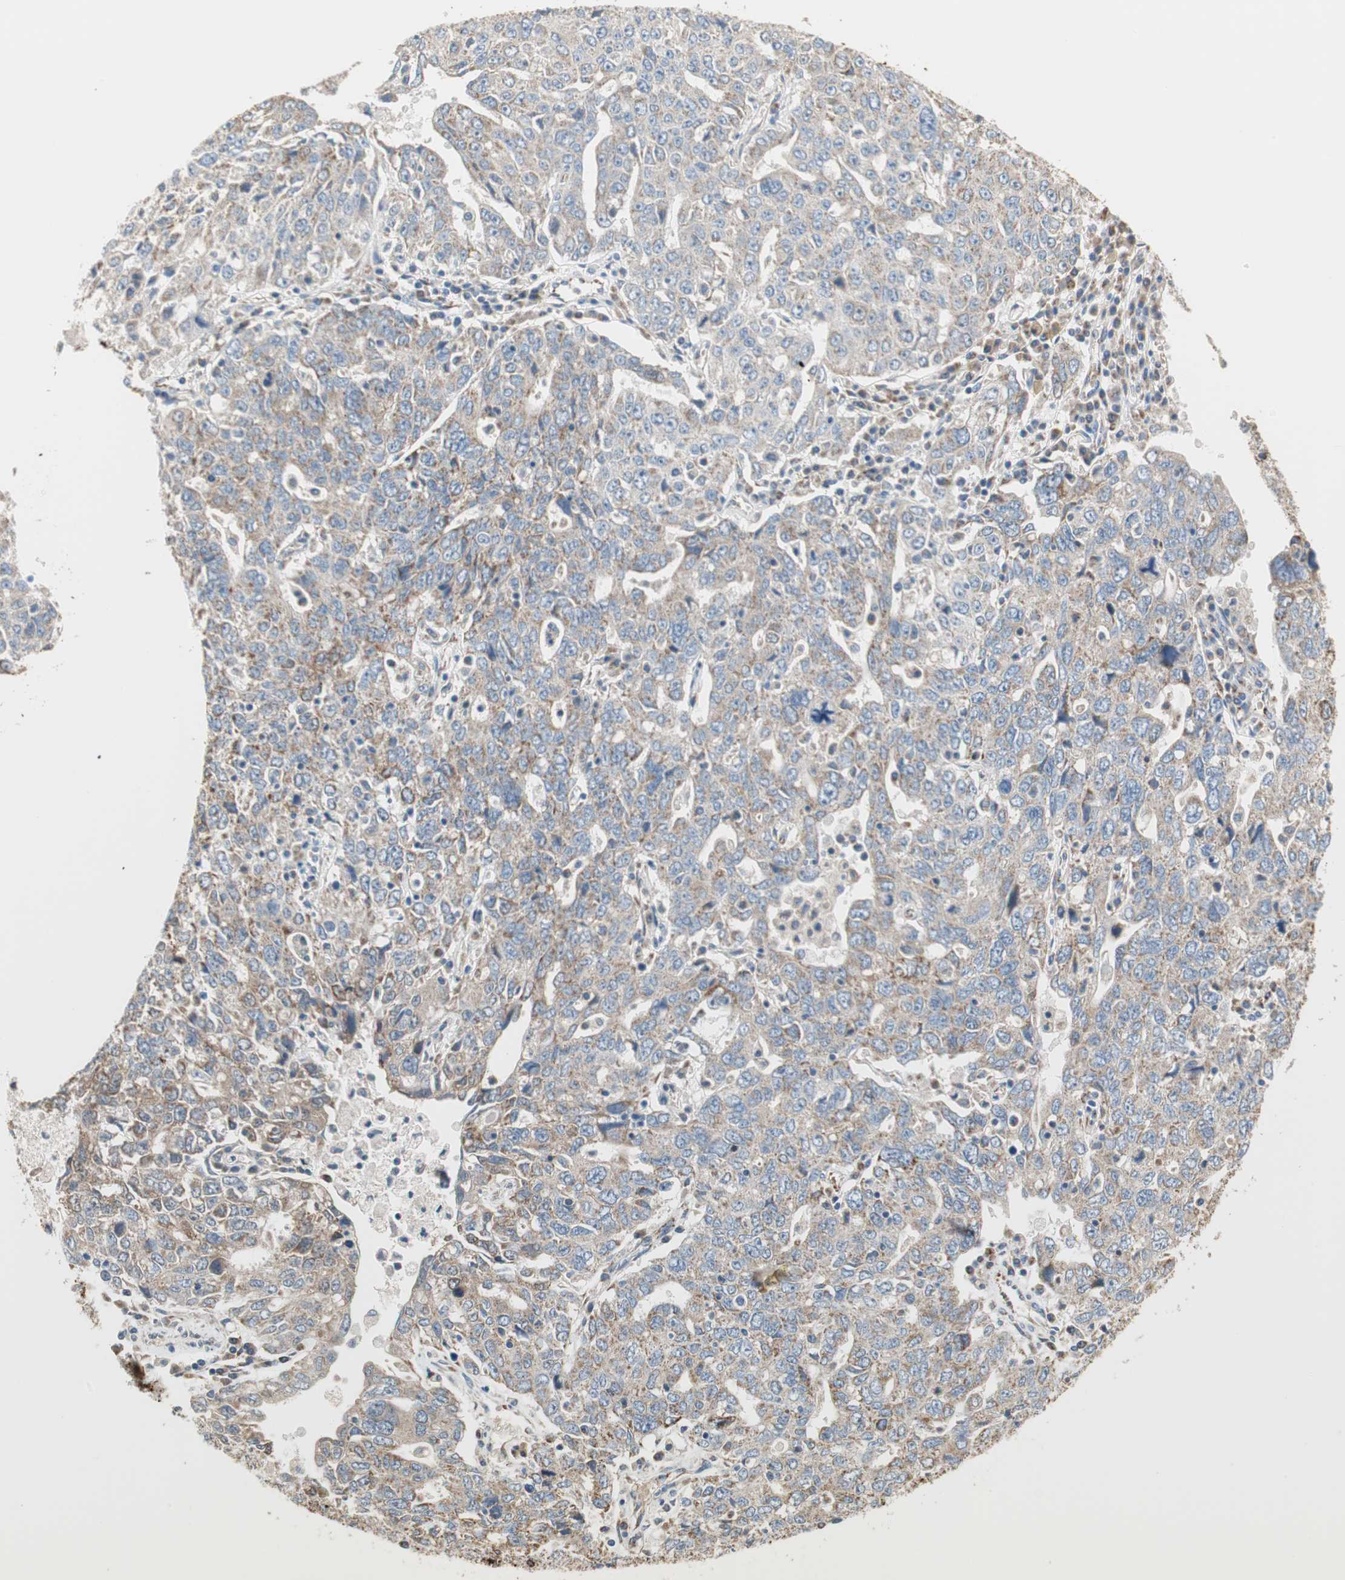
{"staining": {"intensity": "moderate", "quantity": "25%-75%", "location": "cytoplasmic/membranous"}, "tissue": "ovarian cancer", "cell_type": "Tumor cells", "image_type": "cancer", "snomed": [{"axis": "morphology", "description": "Carcinoma, endometroid"}, {"axis": "topography", "description": "Ovary"}], "caption": "Immunohistochemical staining of human ovarian endometroid carcinoma reveals moderate cytoplasmic/membranous protein staining in approximately 25%-75% of tumor cells.", "gene": "TST", "patient": {"sex": "female", "age": 62}}